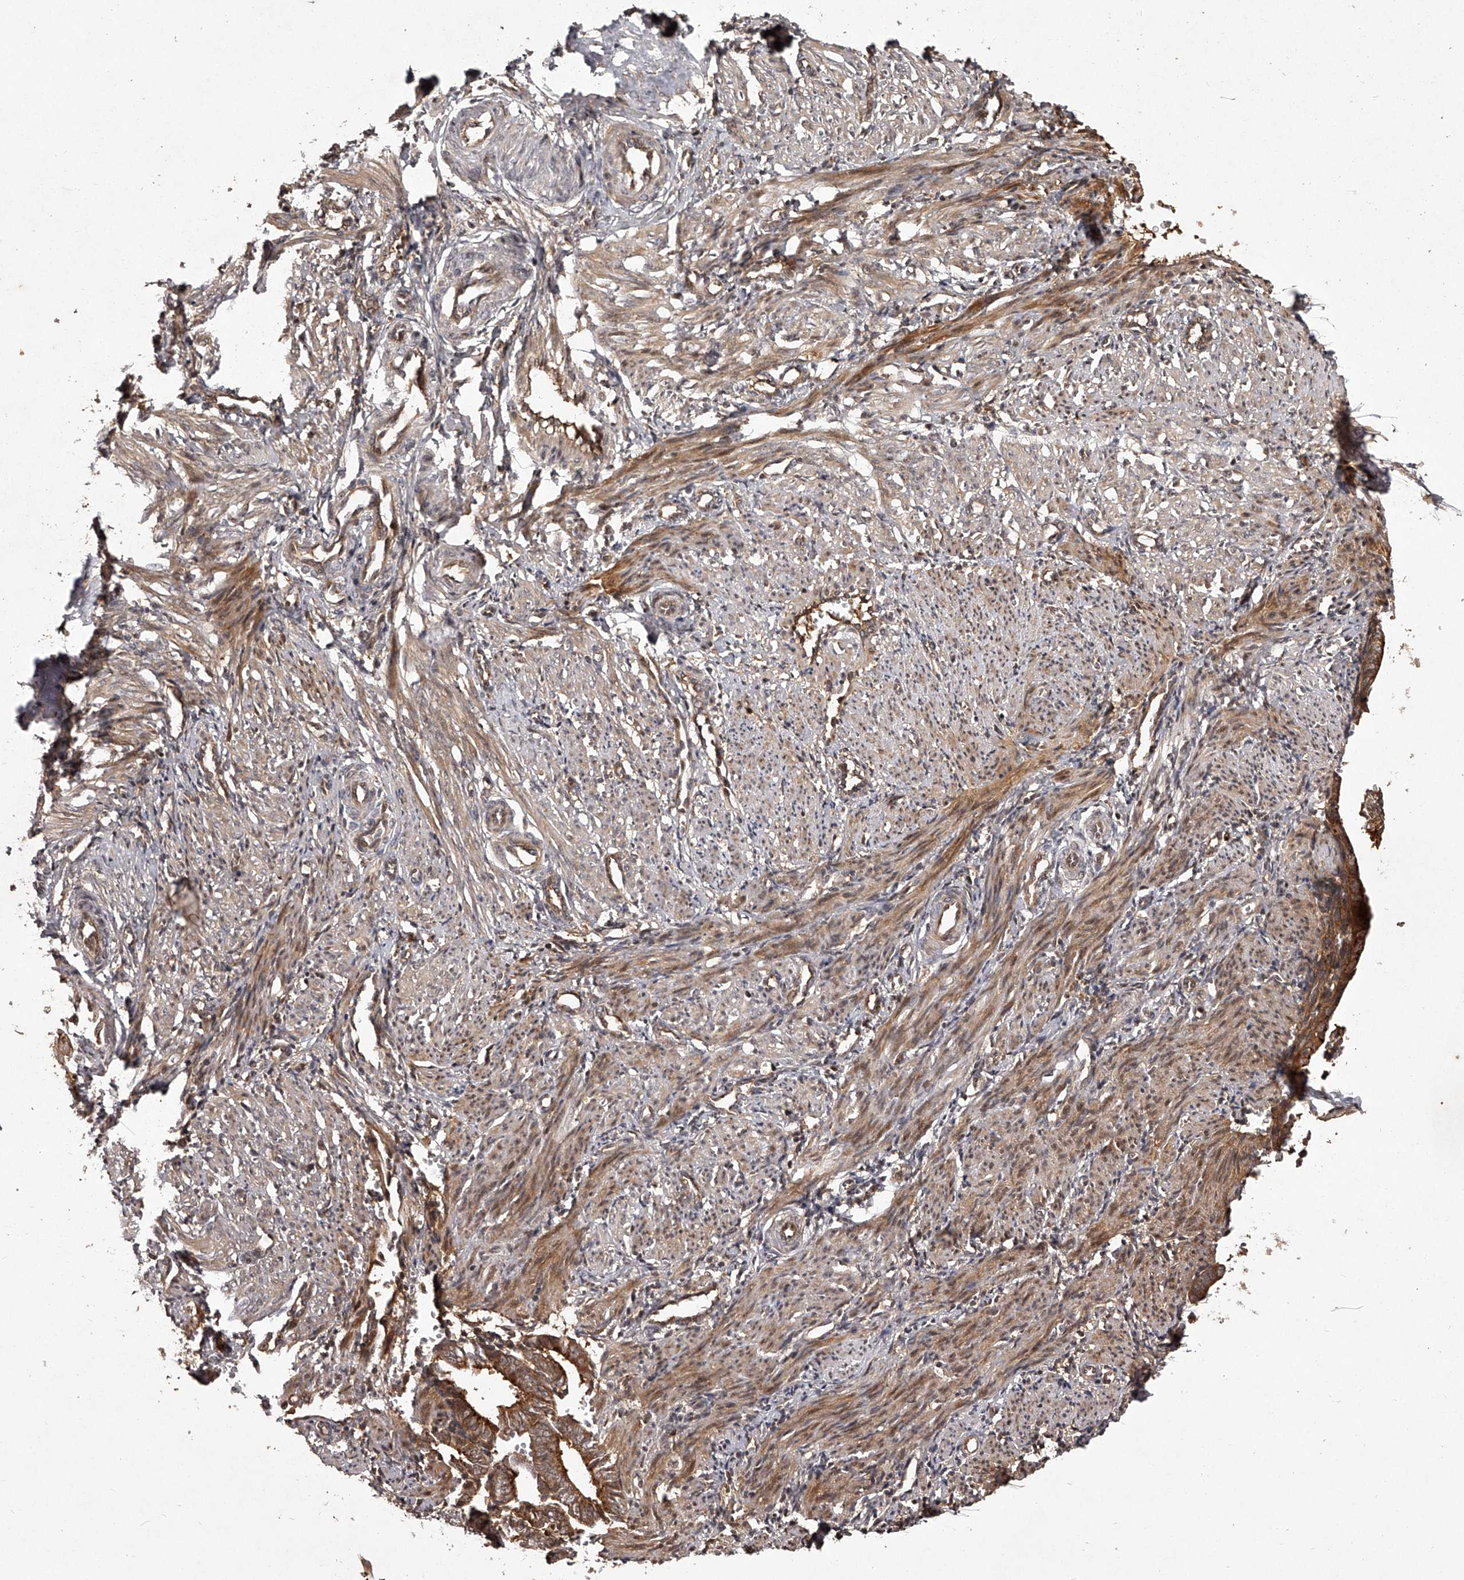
{"staining": {"intensity": "moderate", "quantity": "25%-75%", "location": "cytoplasmic/membranous,nuclear"}, "tissue": "smooth muscle", "cell_type": "Smooth muscle cells", "image_type": "normal", "snomed": [{"axis": "morphology", "description": "Normal tissue, NOS"}, {"axis": "topography", "description": "Endometrium"}], "caption": "Protein staining reveals moderate cytoplasmic/membranous,nuclear positivity in about 25%-75% of smooth muscle cells in normal smooth muscle.", "gene": "CRYZL1", "patient": {"sex": "female", "age": 33}}